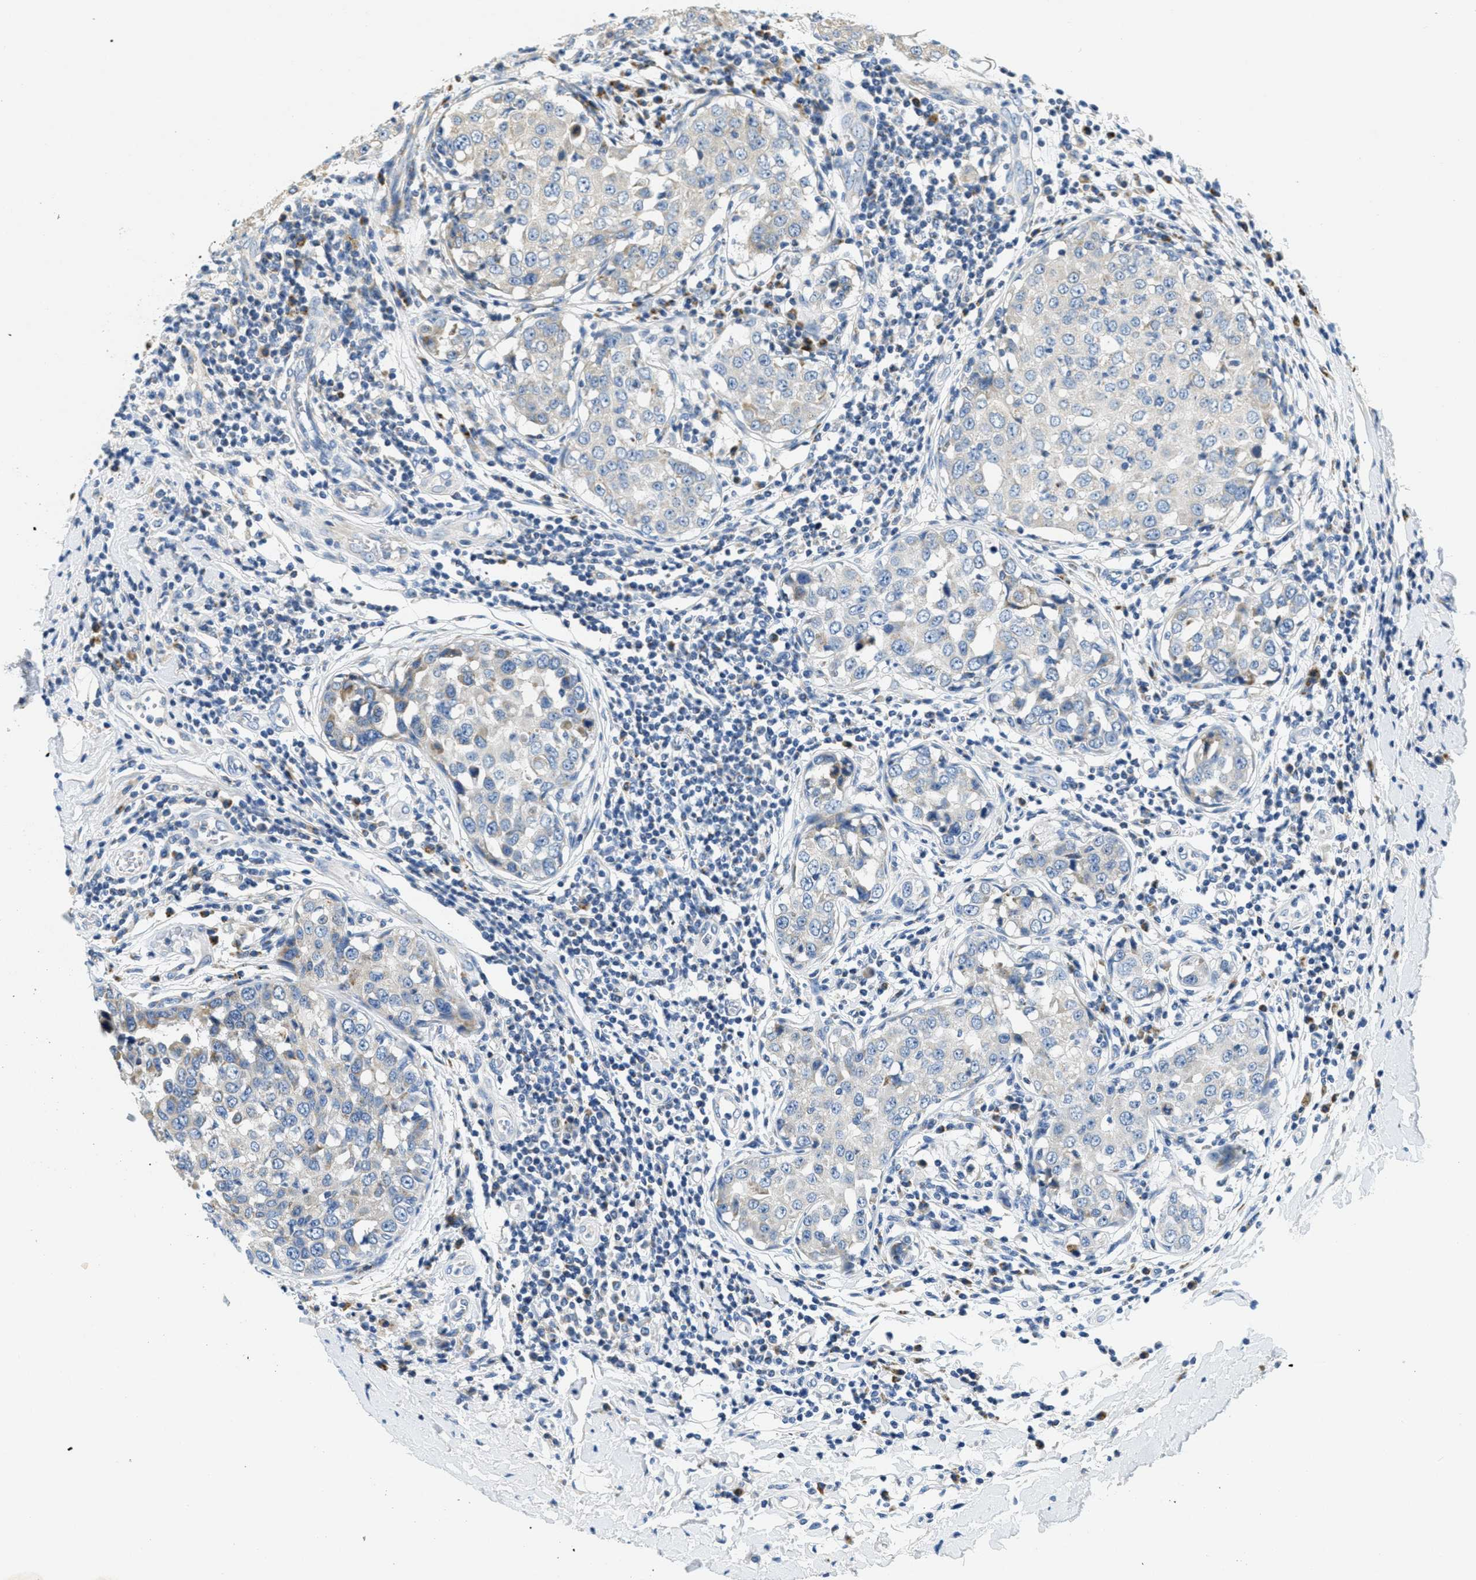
{"staining": {"intensity": "weak", "quantity": "<25%", "location": "cytoplasmic/membranous"}, "tissue": "breast cancer", "cell_type": "Tumor cells", "image_type": "cancer", "snomed": [{"axis": "morphology", "description": "Duct carcinoma"}, {"axis": "topography", "description": "Breast"}], "caption": "This is an IHC image of human infiltrating ductal carcinoma (breast). There is no expression in tumor cells.", "gene": "CA4", "patient": {"sex": "female", "age": 27}}